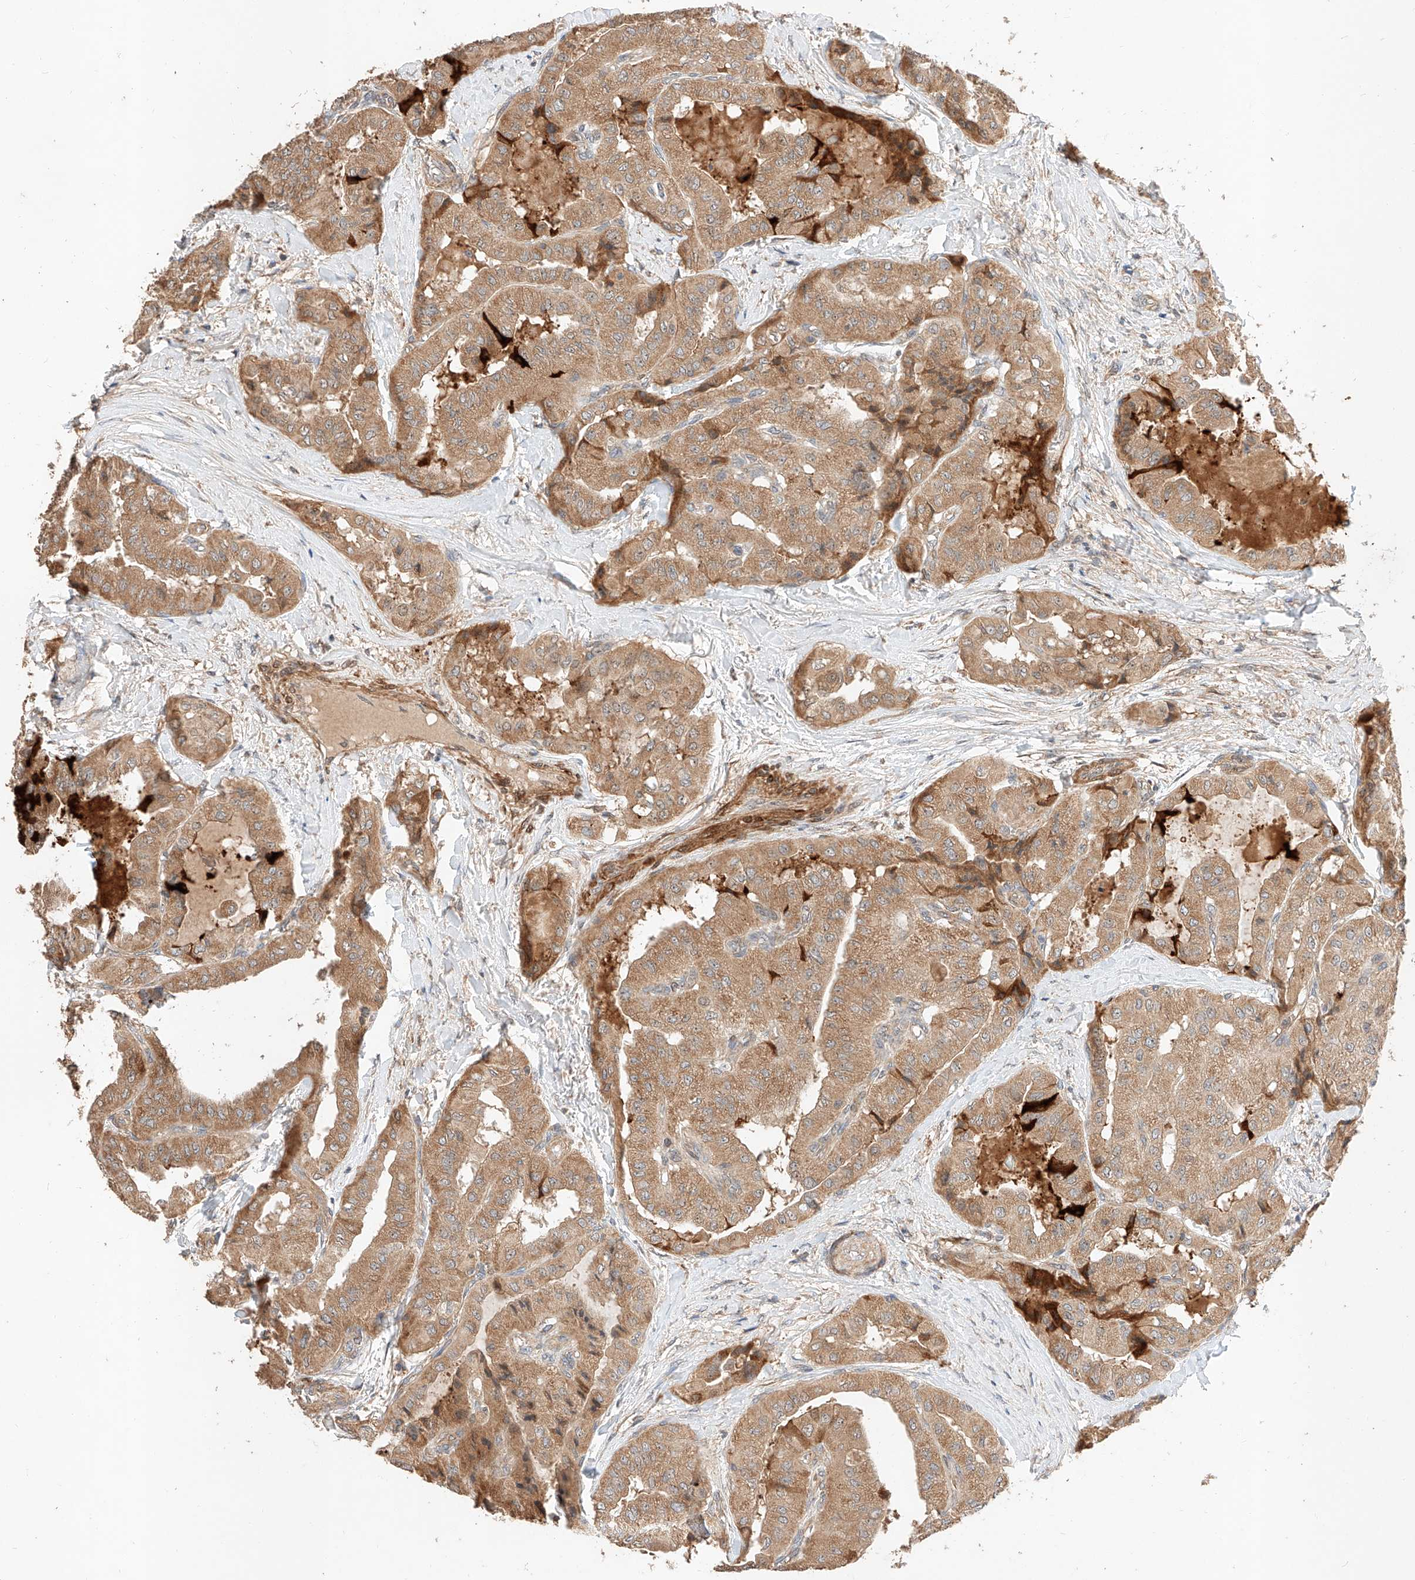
{"staining": {"intensity": "moderate", "quantity": ">75%", "location": "cytoplasmic/membranous"}, "tissue": "thyroid cancer", "cell_type": "Tumor cells", "image_type": "cancer", "snomed": [{"axis": "morphology", "description": "Papillary adenocarcinoma, NOS"}, {"axis": "topography", "description": "Thyroid gland"}], "caption": "Protein analysis of thyroid cancer tissue displays moderate cytoplasmic/membranous staining in about >75% of tumor cells.", "gene": "RAB23", "patient": {"sex": "female", "age": 59}}